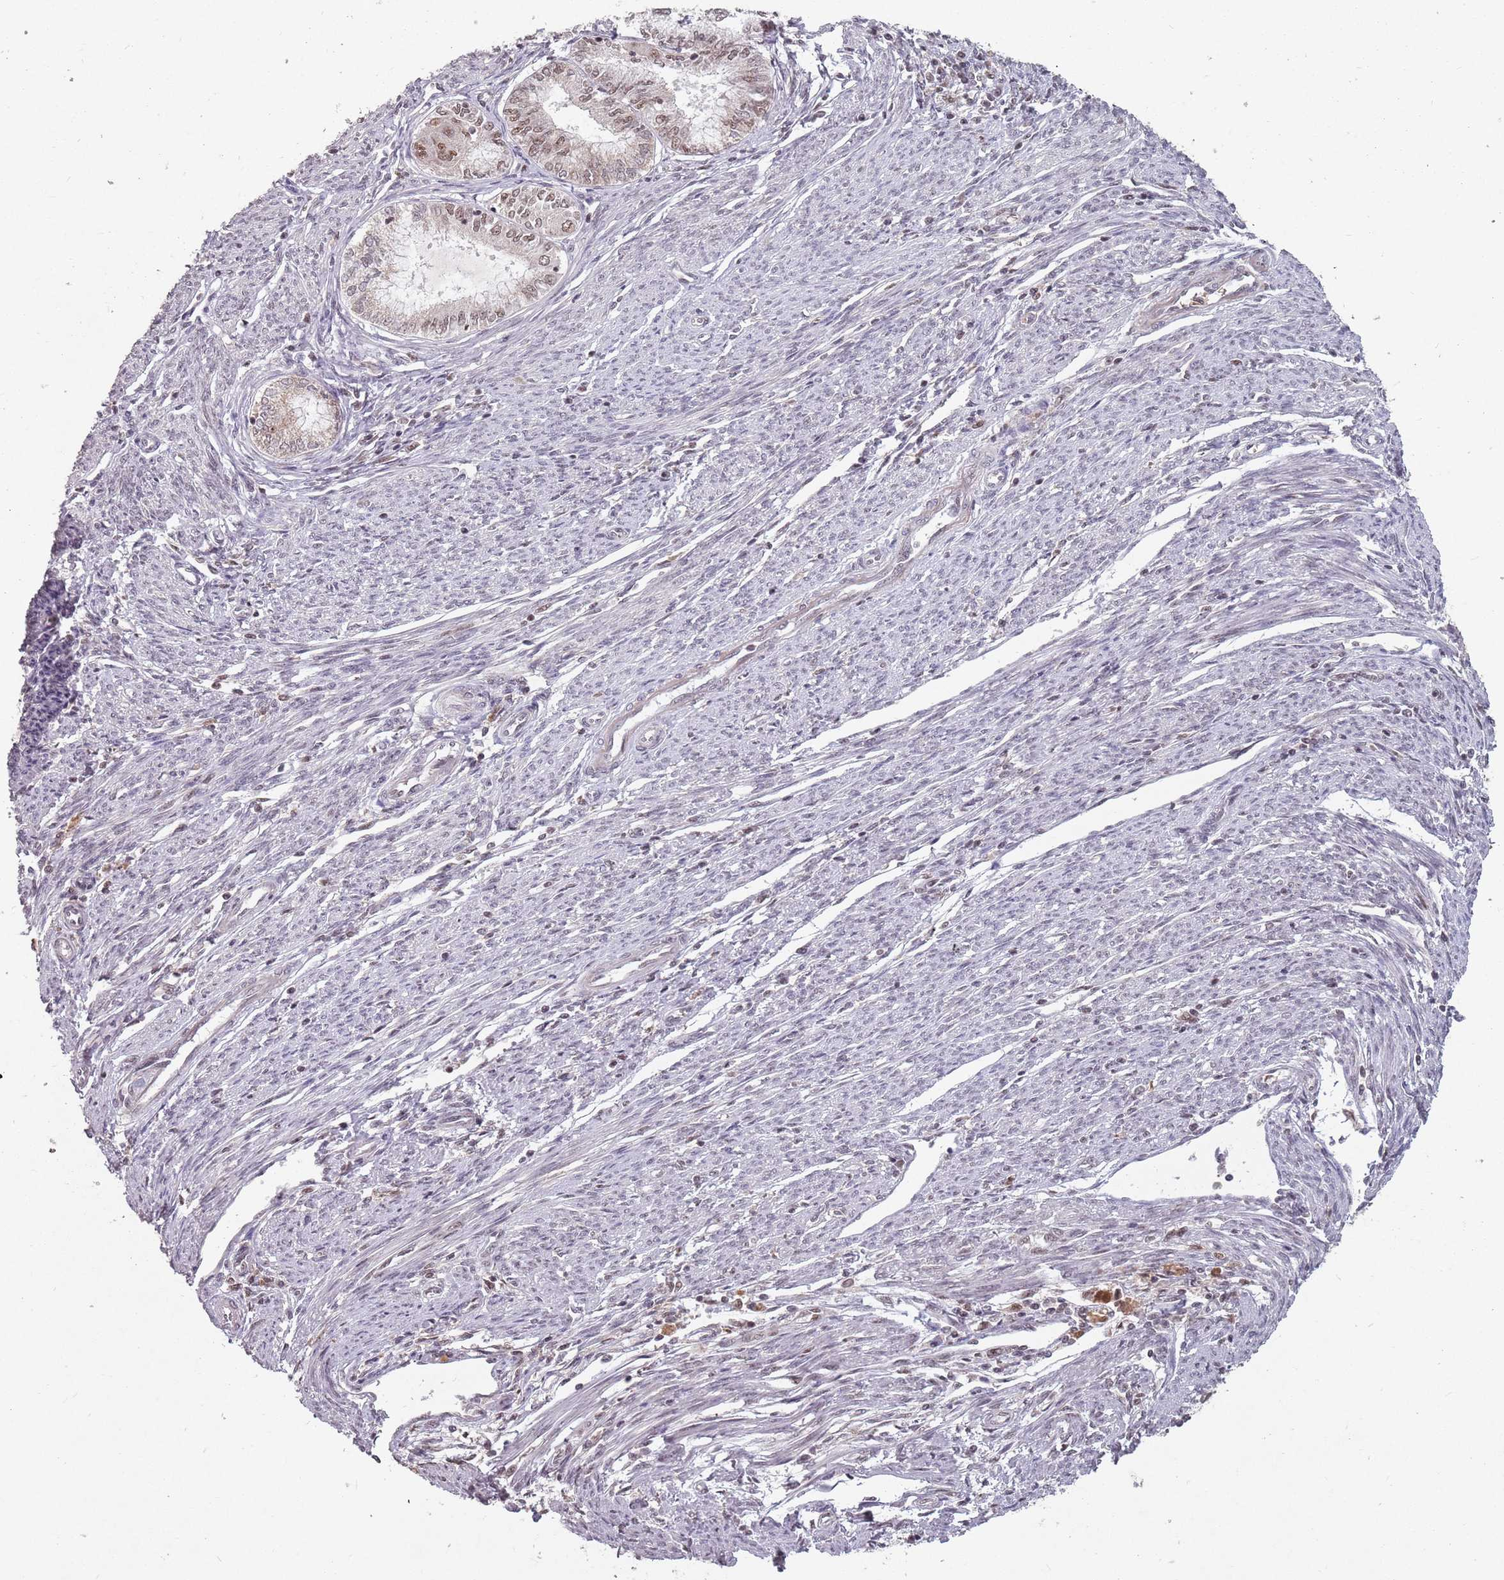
{"staining": {"intensity": "moderate", "quantity": "25%-75%", "location": "cytoplasmic/membranous,nuclear"}, "tissue": "endometrial cancer", "cell_type": "Tumor cells", "image_type": "cancer", "snomed": [{"axis": "morphology", "description": "Adenocarcinoma, NOS"}, {"axis": "topography", "description": "Endometrium"}], "caption": "IHC photomicrograph of neoplastic tissue: human endometrial cancer (adenocarcinoma) stained using immunohistochemistry demonstrates medium levels of moderate protein expression localized specifically in the cytoplasmic/membranous and nuclear of tumor cells, appearing as a cytoplasmic/membranous and nuclear brown color.", "gene": "NCBP1", "patient": {"sex": "female", "age": 79}}